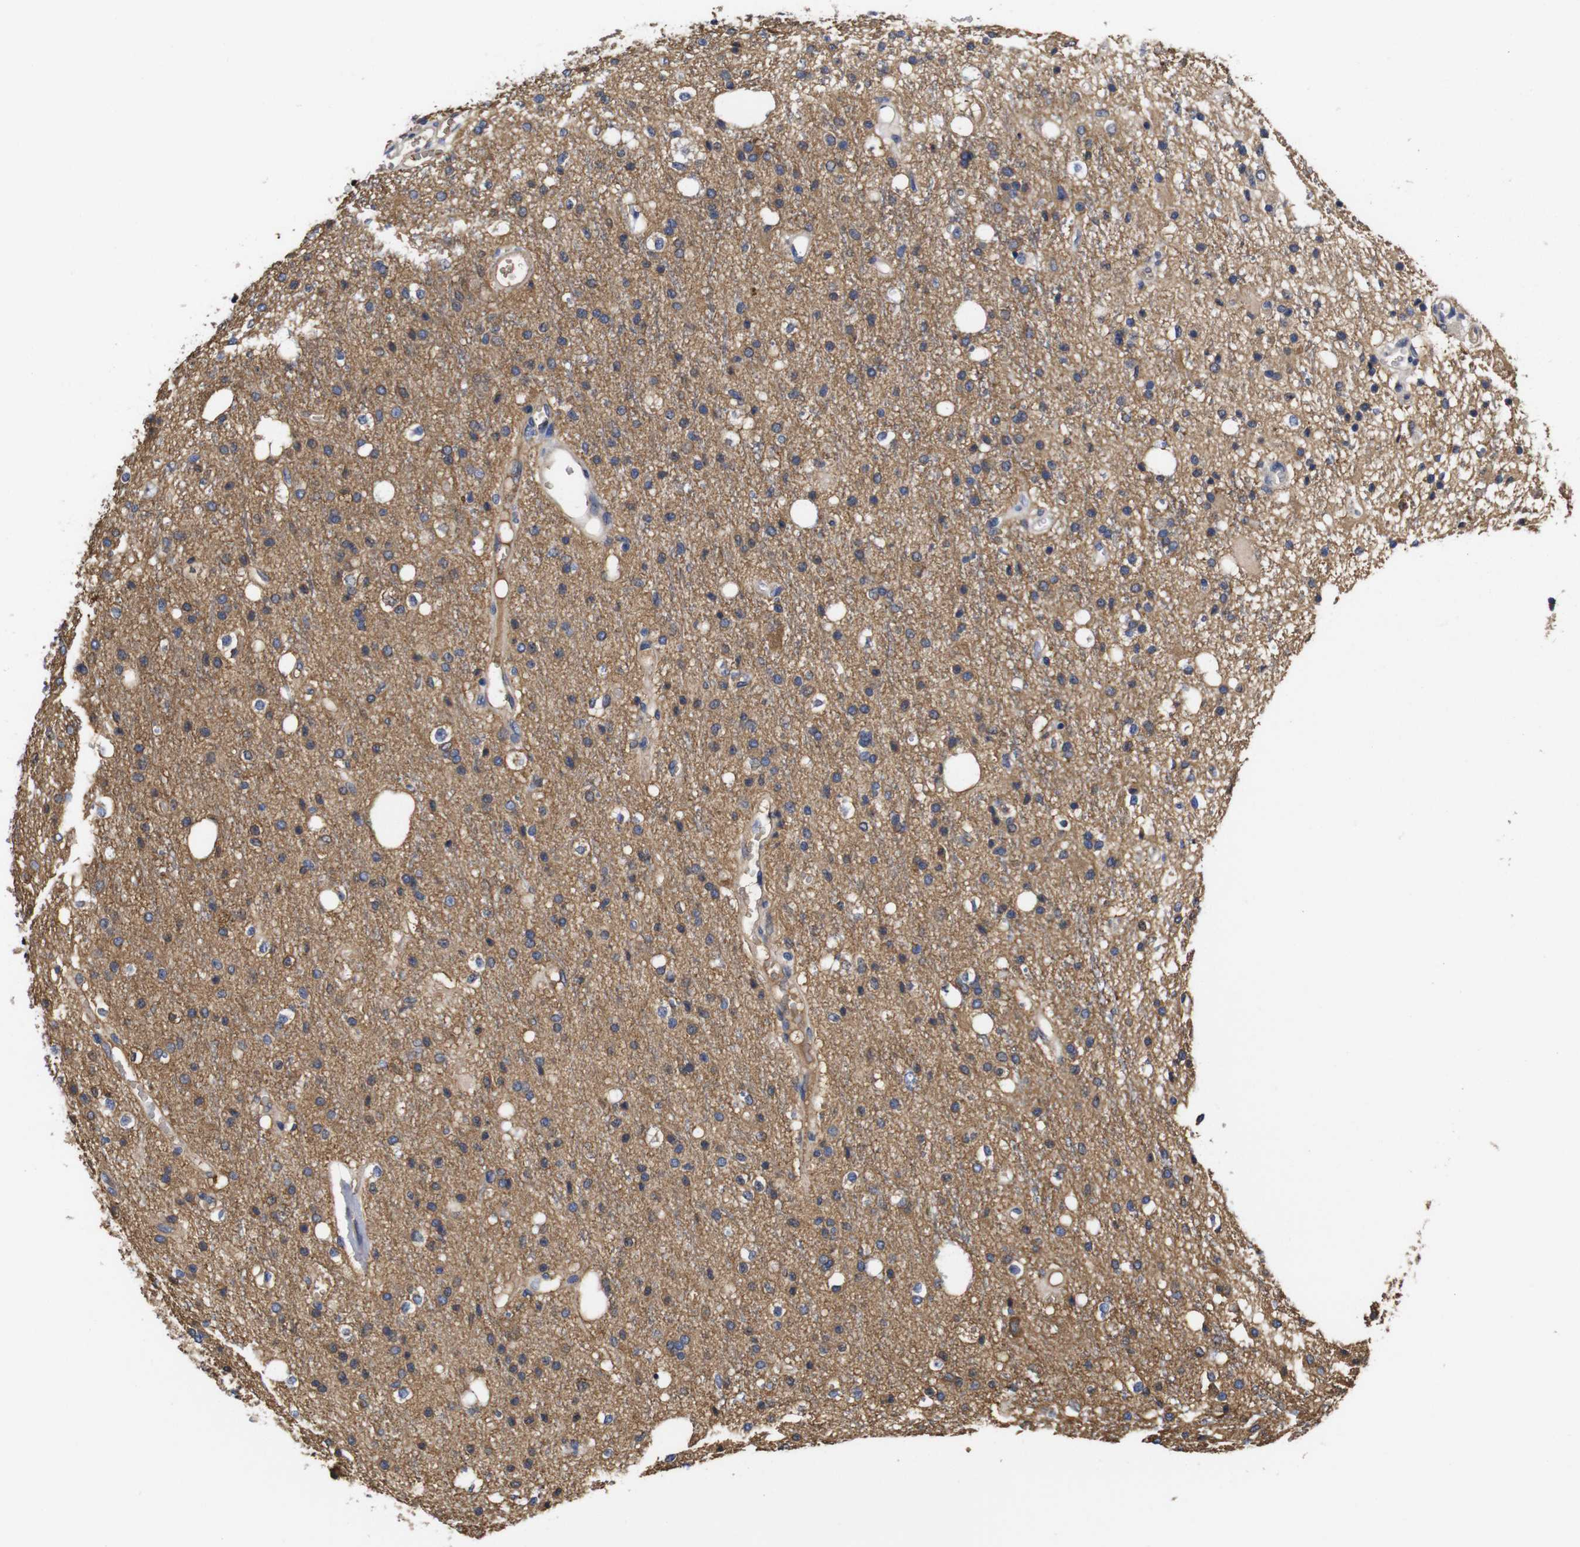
{"staining": {"intensity": "moderate", "quantity": "25%-75%", "location": "cytoplasmic/membranous"}, "tissue": "glioma", "cell_type": "Tumor cells", "image_type": "cancer", "snomed": [{"axis": "morphology", "description": "Glioma, malignant, High grade"}, {"axis": "topography", "description": "Brain"}], "caption": "IHC (DAB) staining of human high-grade glioma (malignant) demonstrates moderate cytoplasmic/membranous protein positivity in about 25%-75% of tumor cells. (Brightfield microscopy of DAB IHC at high magnification).", "gene": "LRRCC1", "patient": {"sex": "male", "age": 47}}